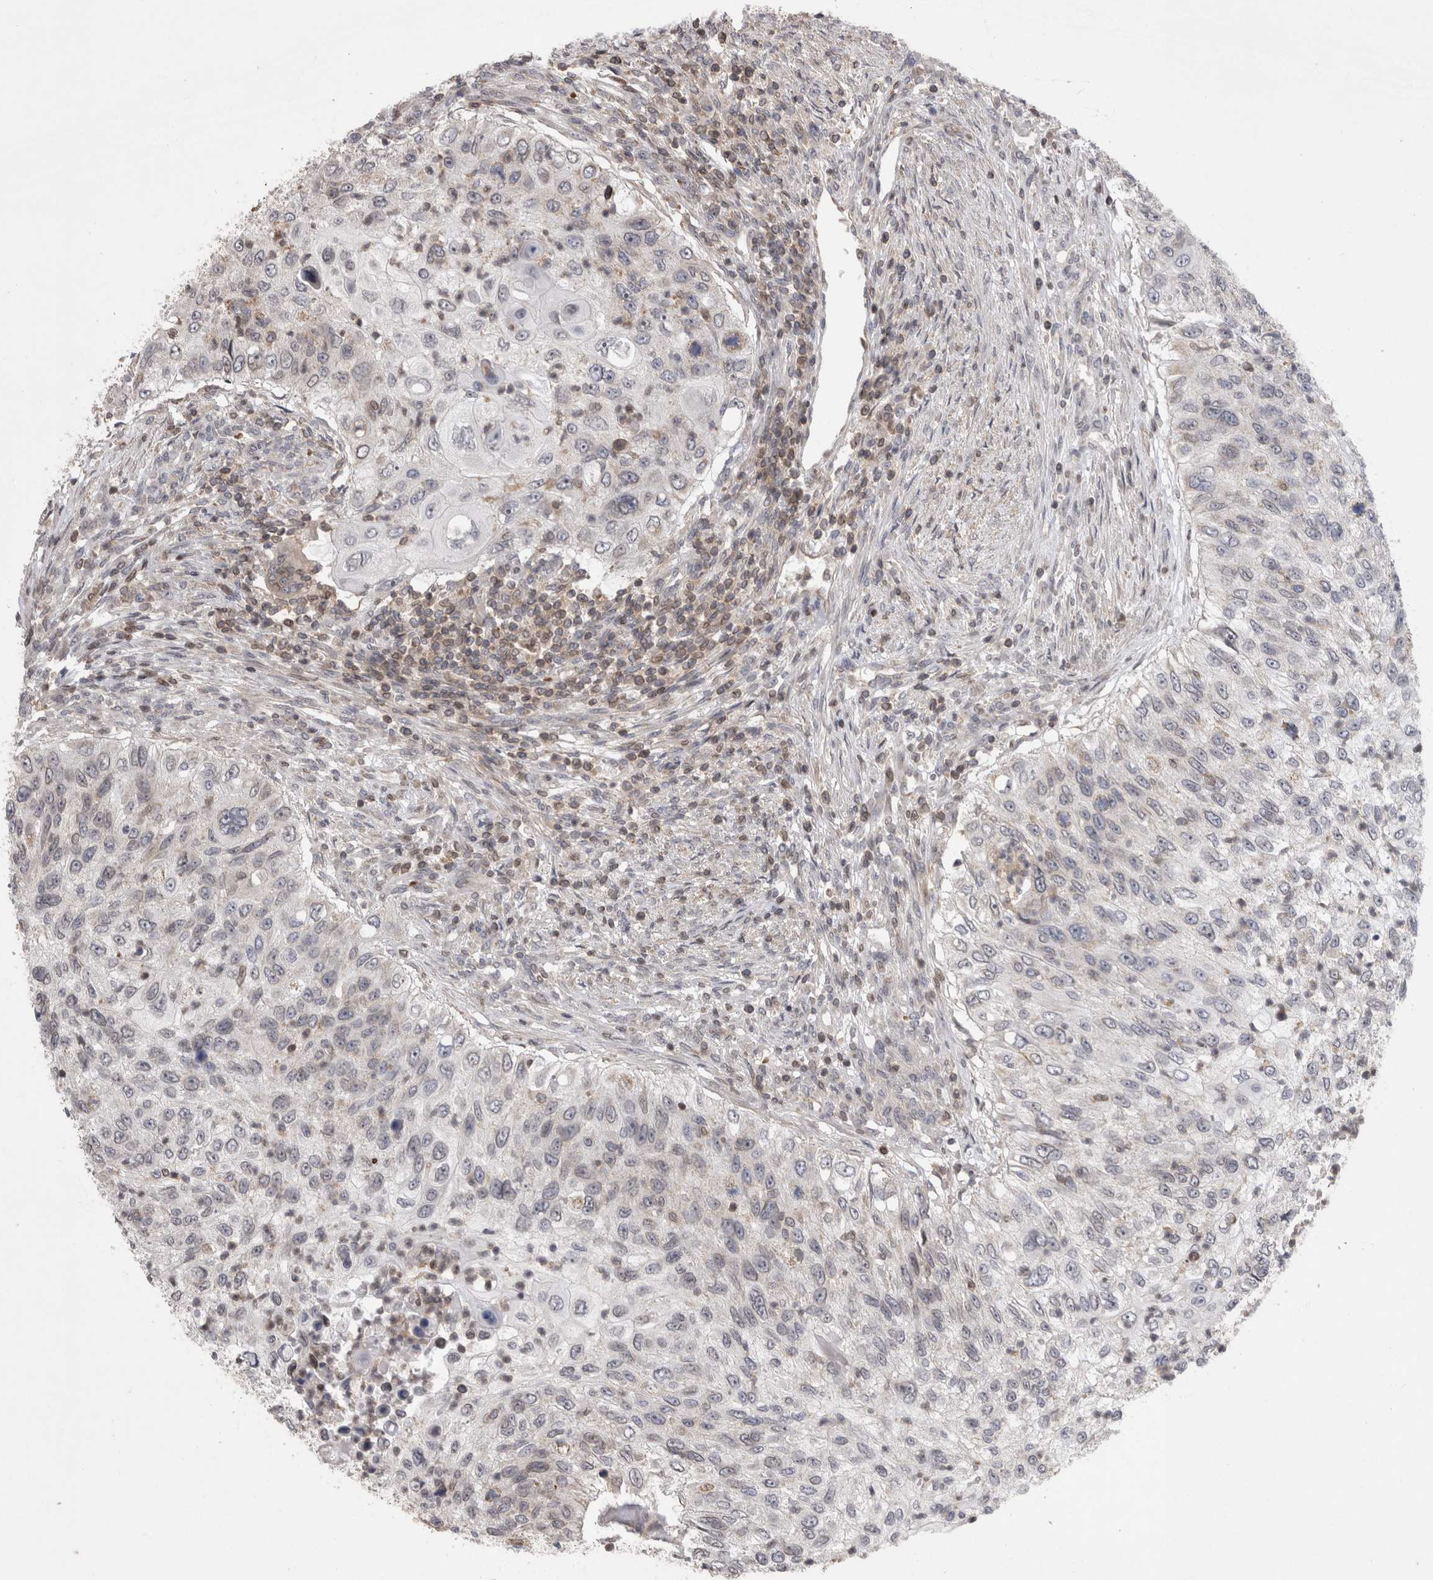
{"staining": {"intensity": "negative", "quantity": "none", "location": "none"}, "tissue": "urothelial cancer", "cell_type": "Tumor cells", "image_type": "cancer", "snomed": [{"axis": "morphology", "description": "Urothelial carcinoma, High grade"}, {"axis": "topography", "description": "Urinary bladder"}], "caption": "Immunohistochemical staining of urothelial cancer shows no significant staining in tumor cells.", "gene": "DARS2", "patient": {"sex": "female", "age": 60}}